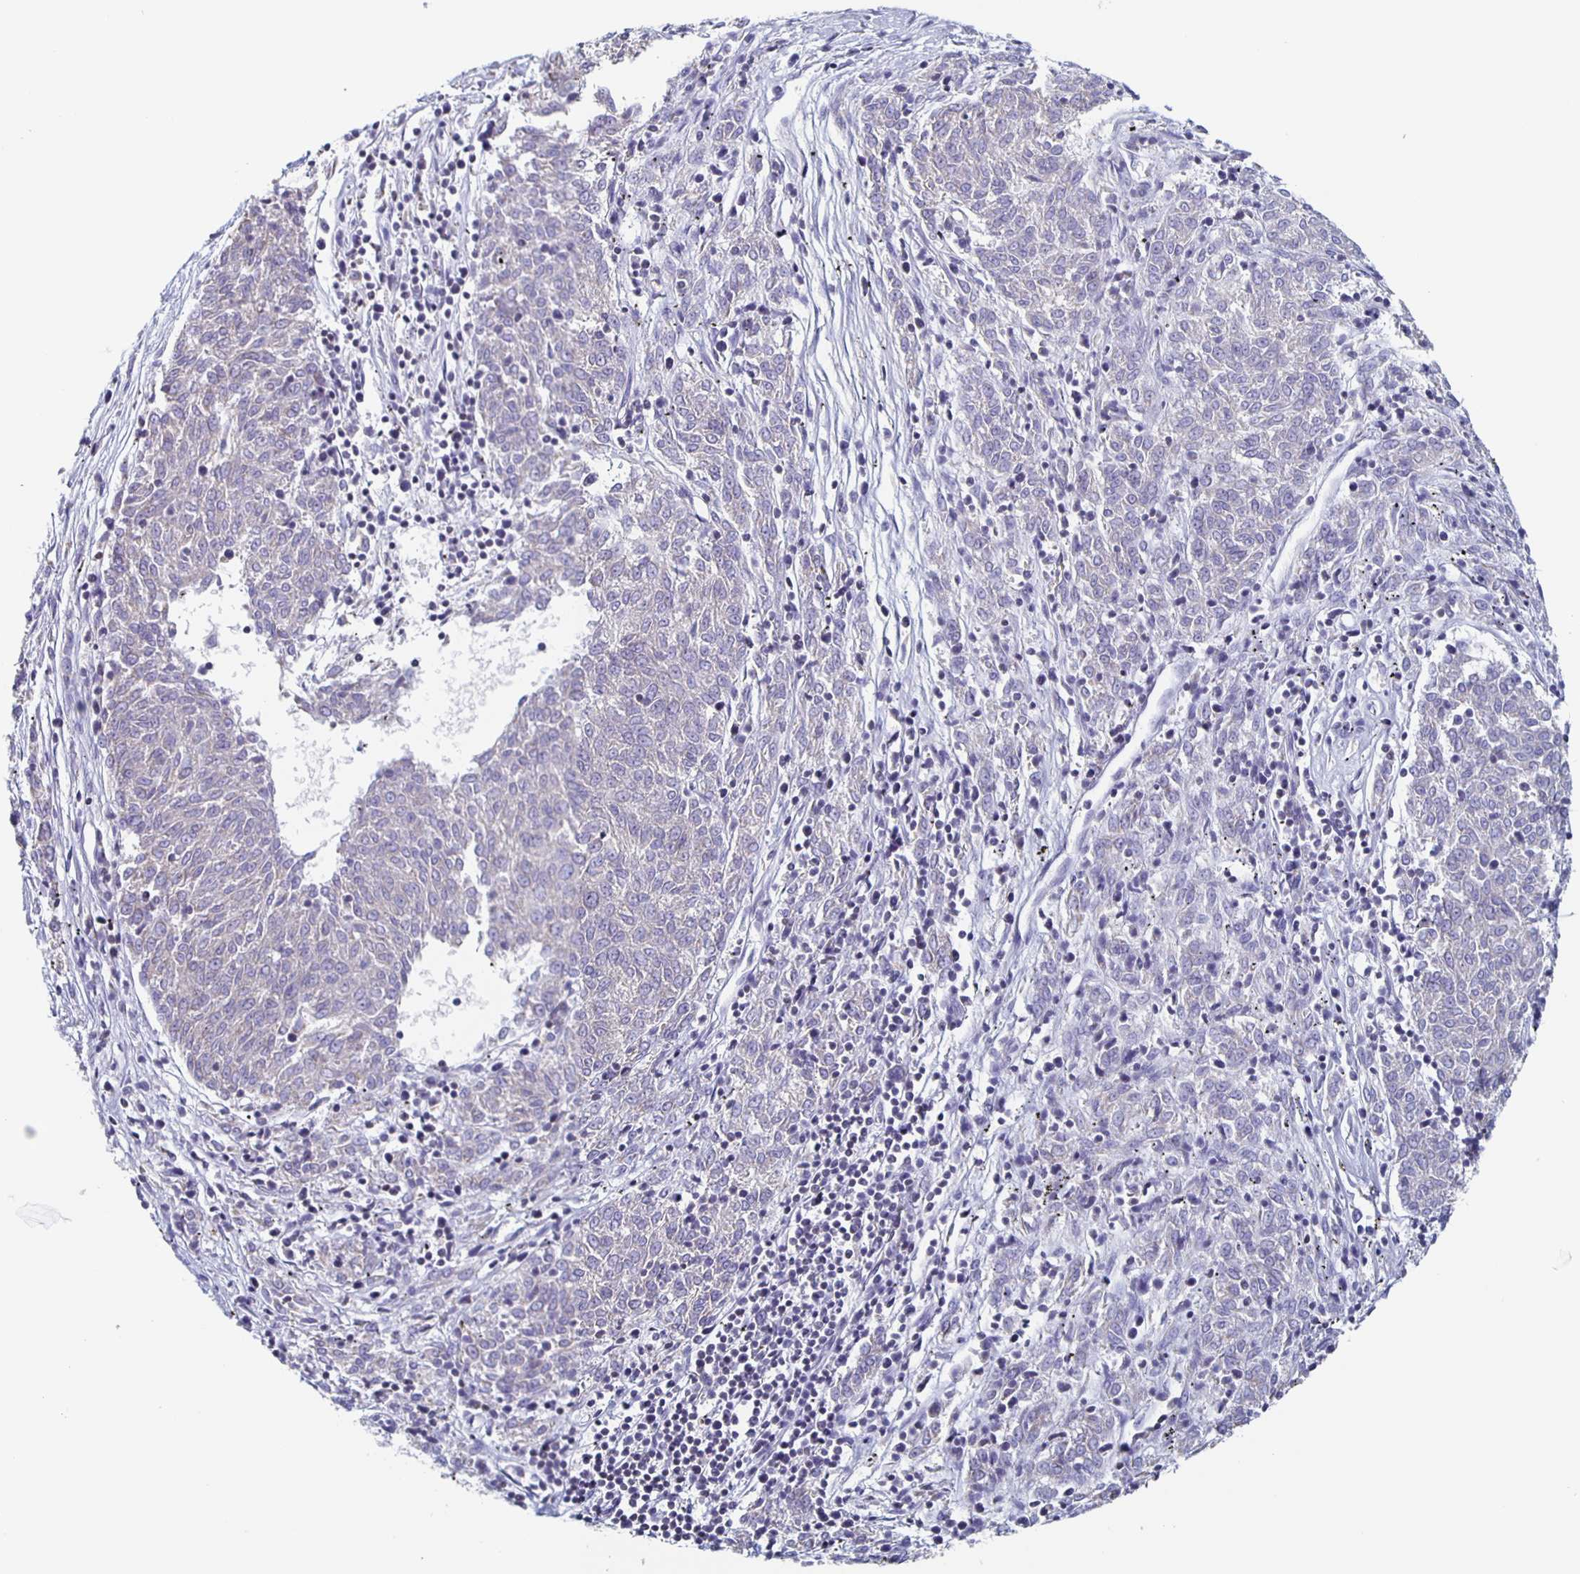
{"staining": {"intensity": "negative", "quantity": "none", "location": "none"}, "tissue": "melanoma", "cell_type": "Tumor cells", "image_type": "cancer", "snomed": [{"axis": "morphology", "description": "Malignant melanoma, NOS"}, {"axis": "topography", "description": "Skin"}], "caption": "Image shows no significant protein expression in tumor cells of melanoma.", "gene": "FGA", "patient": {"sex": "female", "age": 72}}